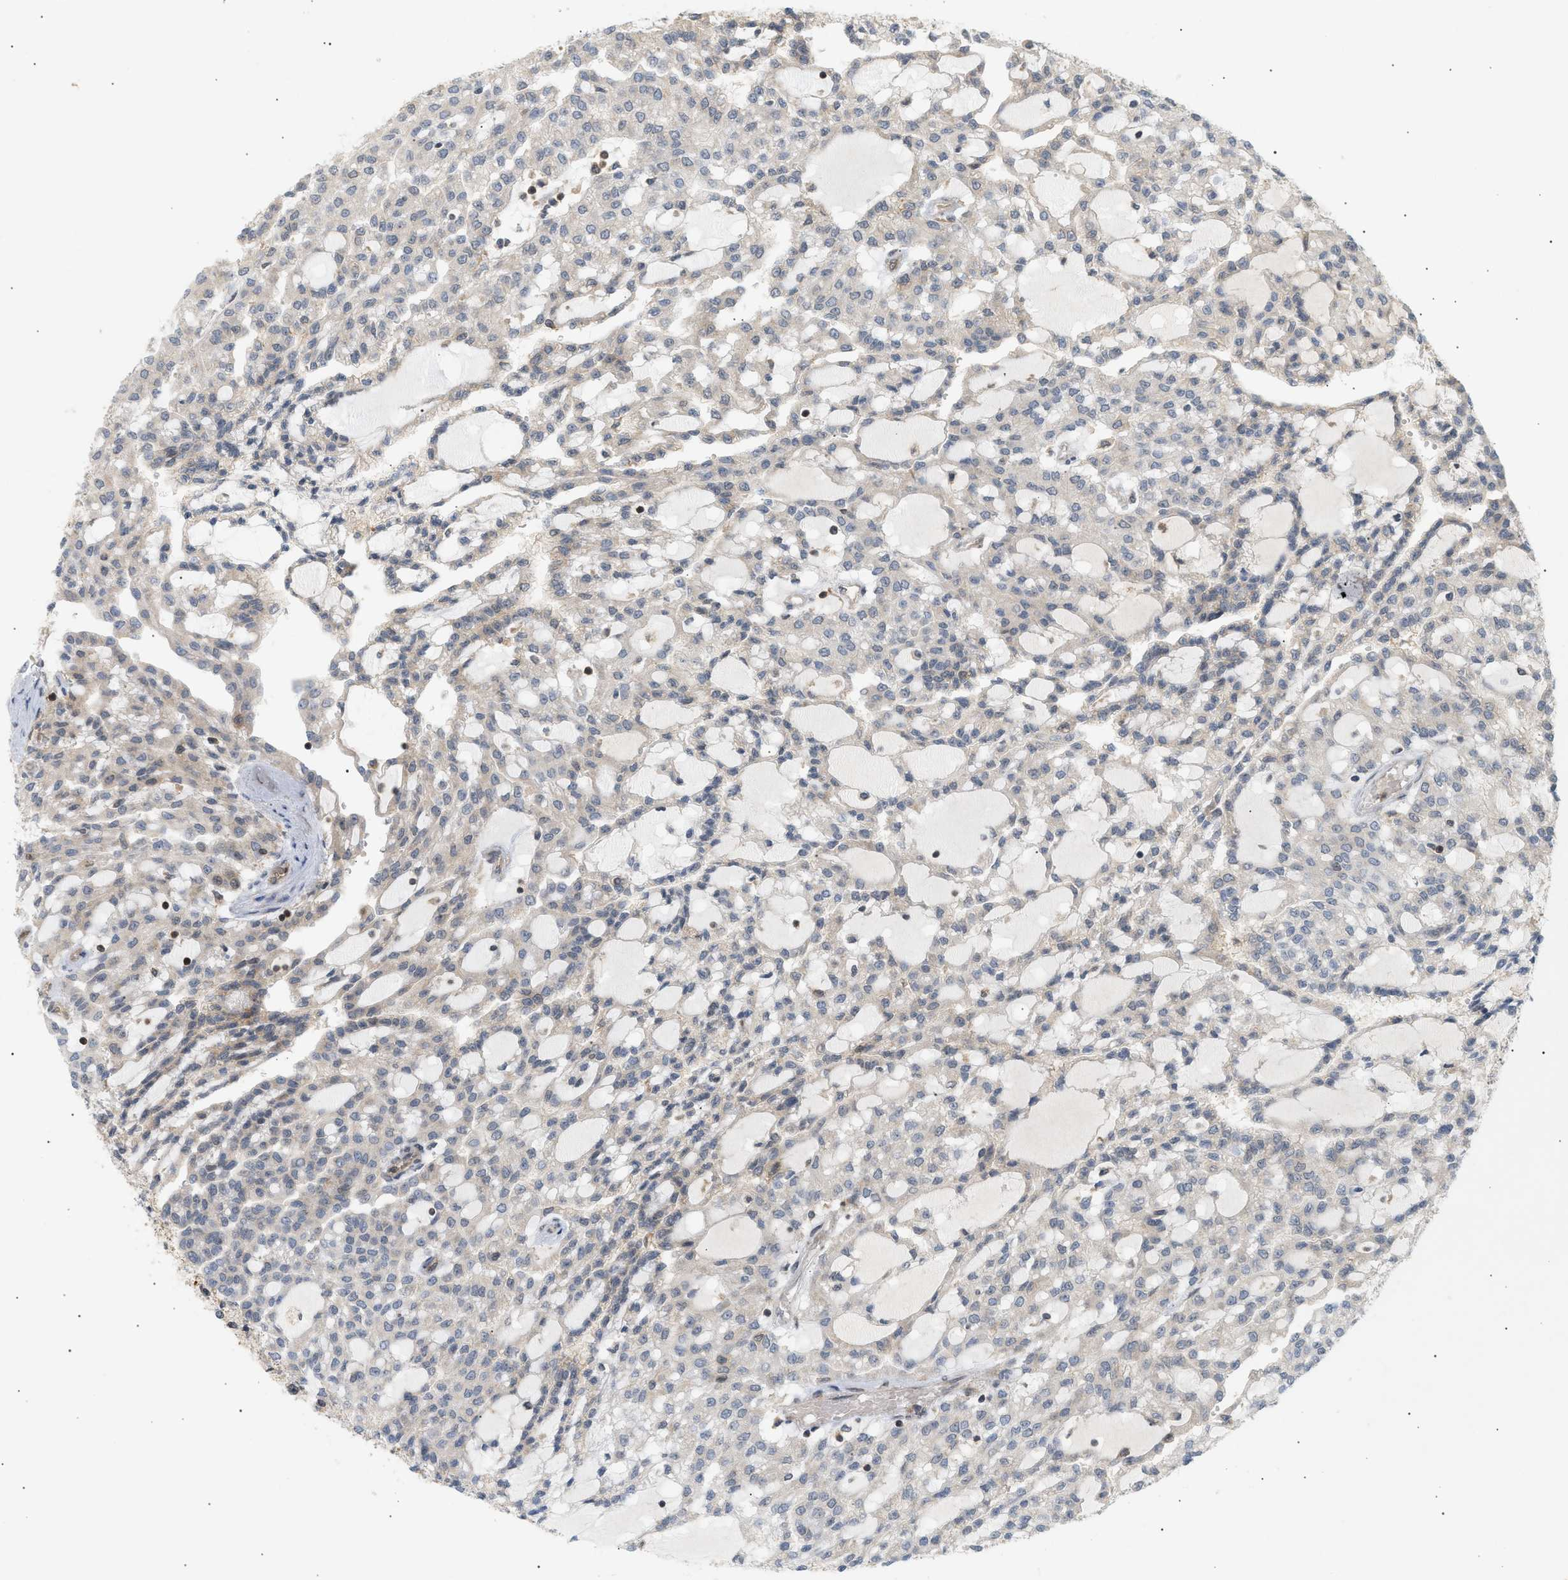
{"staining": {"intensity": "weak", "quantity": "<25%", "location": "cytoplasmic/membranous"}, "tissue": "renal cancer", "cell_type": "Tumor cells", "image_type": "cancer", "snomed": [{"axis": "morphology", "description": "Adenocarcinoma, NOS"}, {"axis": "topography", "description": "Kidney"}], "caption": "DAB (3,3'-diaminobenzidine) immunohistochemical staining of renal cancer displays no significant staining in tumor cells.", "gene": "SHC1", "patient": {"sex": "male", "age": 63}}